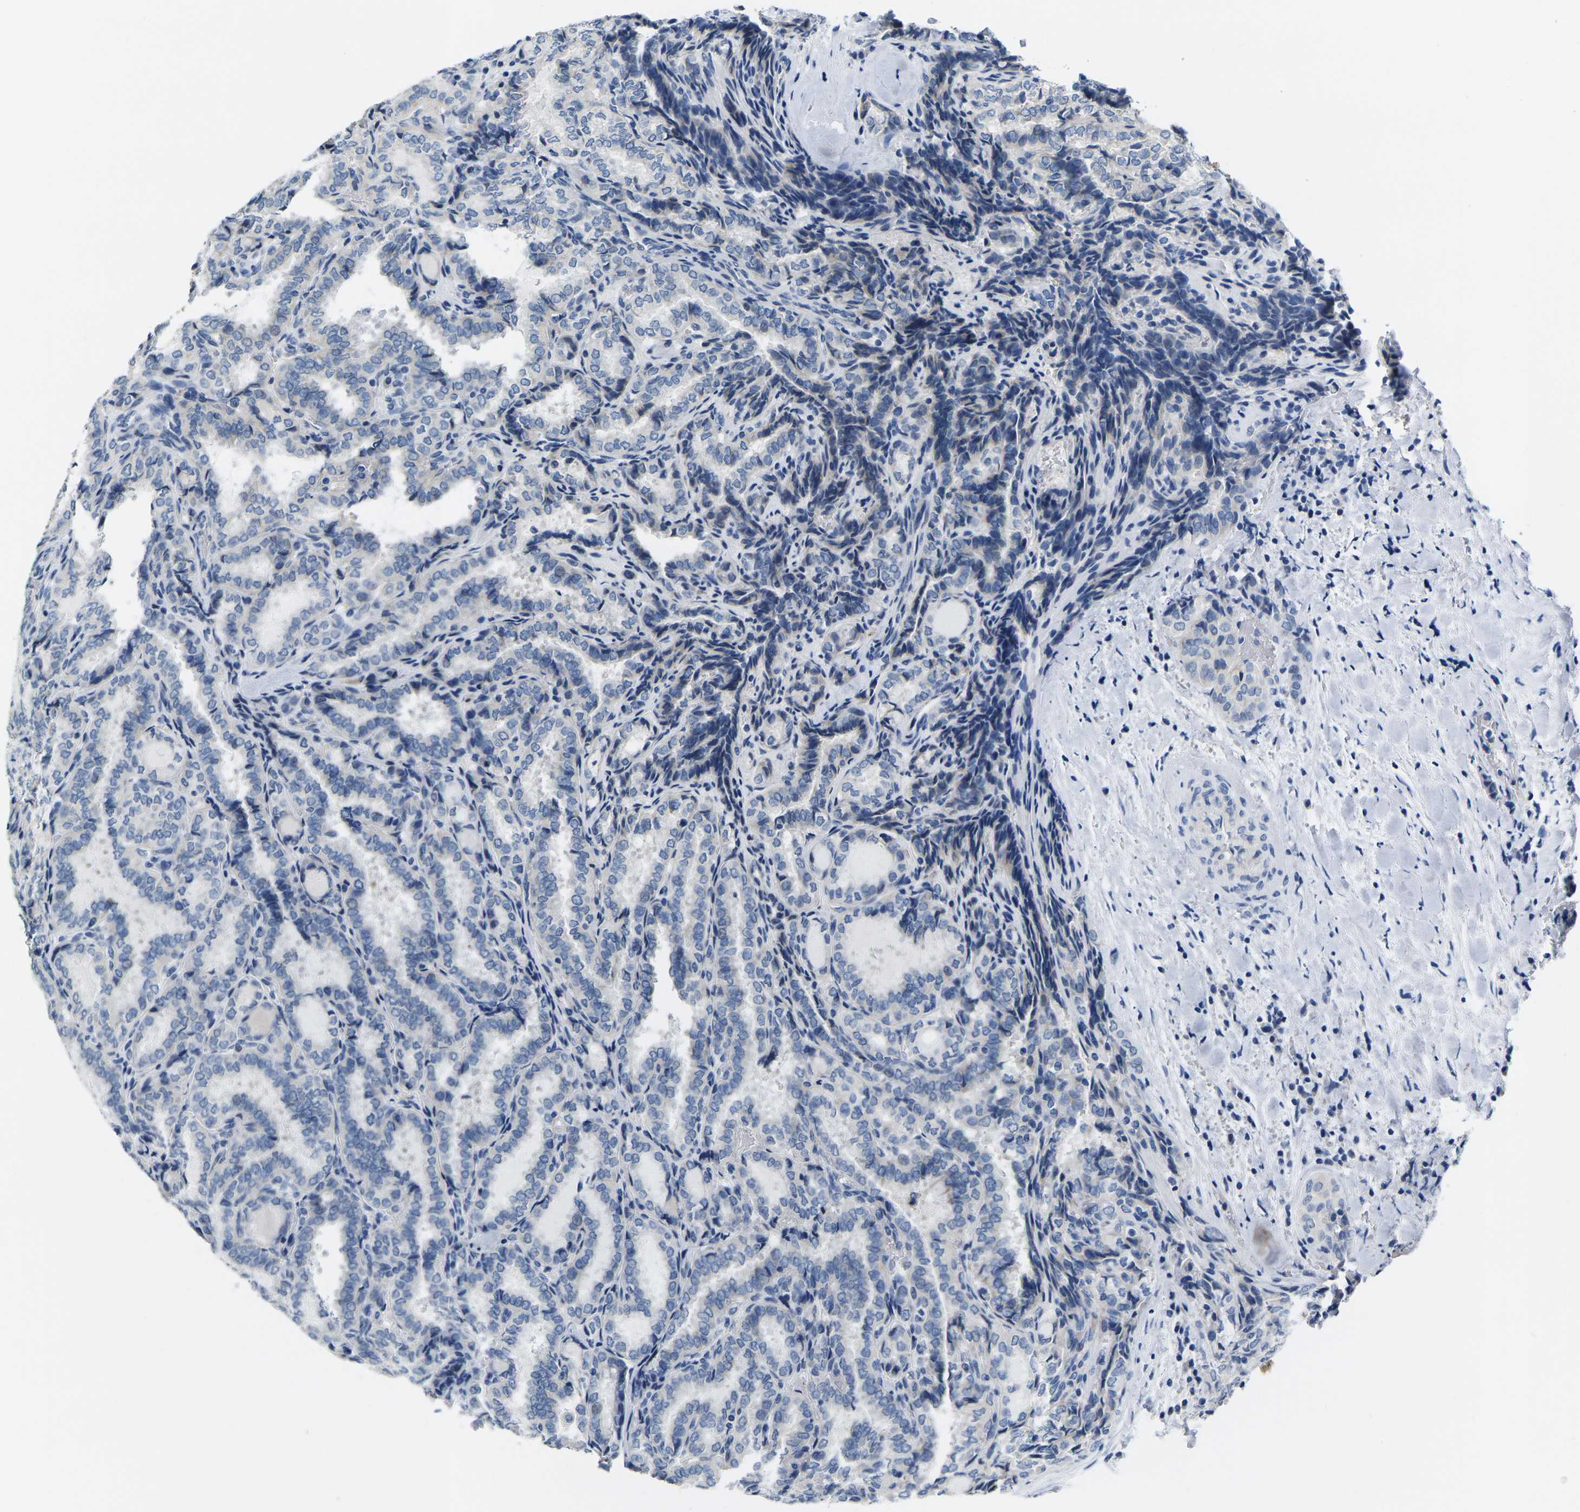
{"staining": {"intensity": "negative", "quantity": "none", "location": "none"}, "tissue": "thyroid cancer", "cell_type": "Tumor cells", "image_type": "cancer", "snomed": [{"axis": "morphology", "description": "Normal tissue, NOS"}, {"axis": "morphology", "description": "Papillary adenocarcinoma, NOS"}, {"axis": "topography", "description": "Thyroid gland"}], "caption": "DAB immunohistochemical staining of human thyroid cancer demonstrates no significant staining in tumor cells.", "gene": "NOCT", "patient": {"sex": "female", "age": 30}}